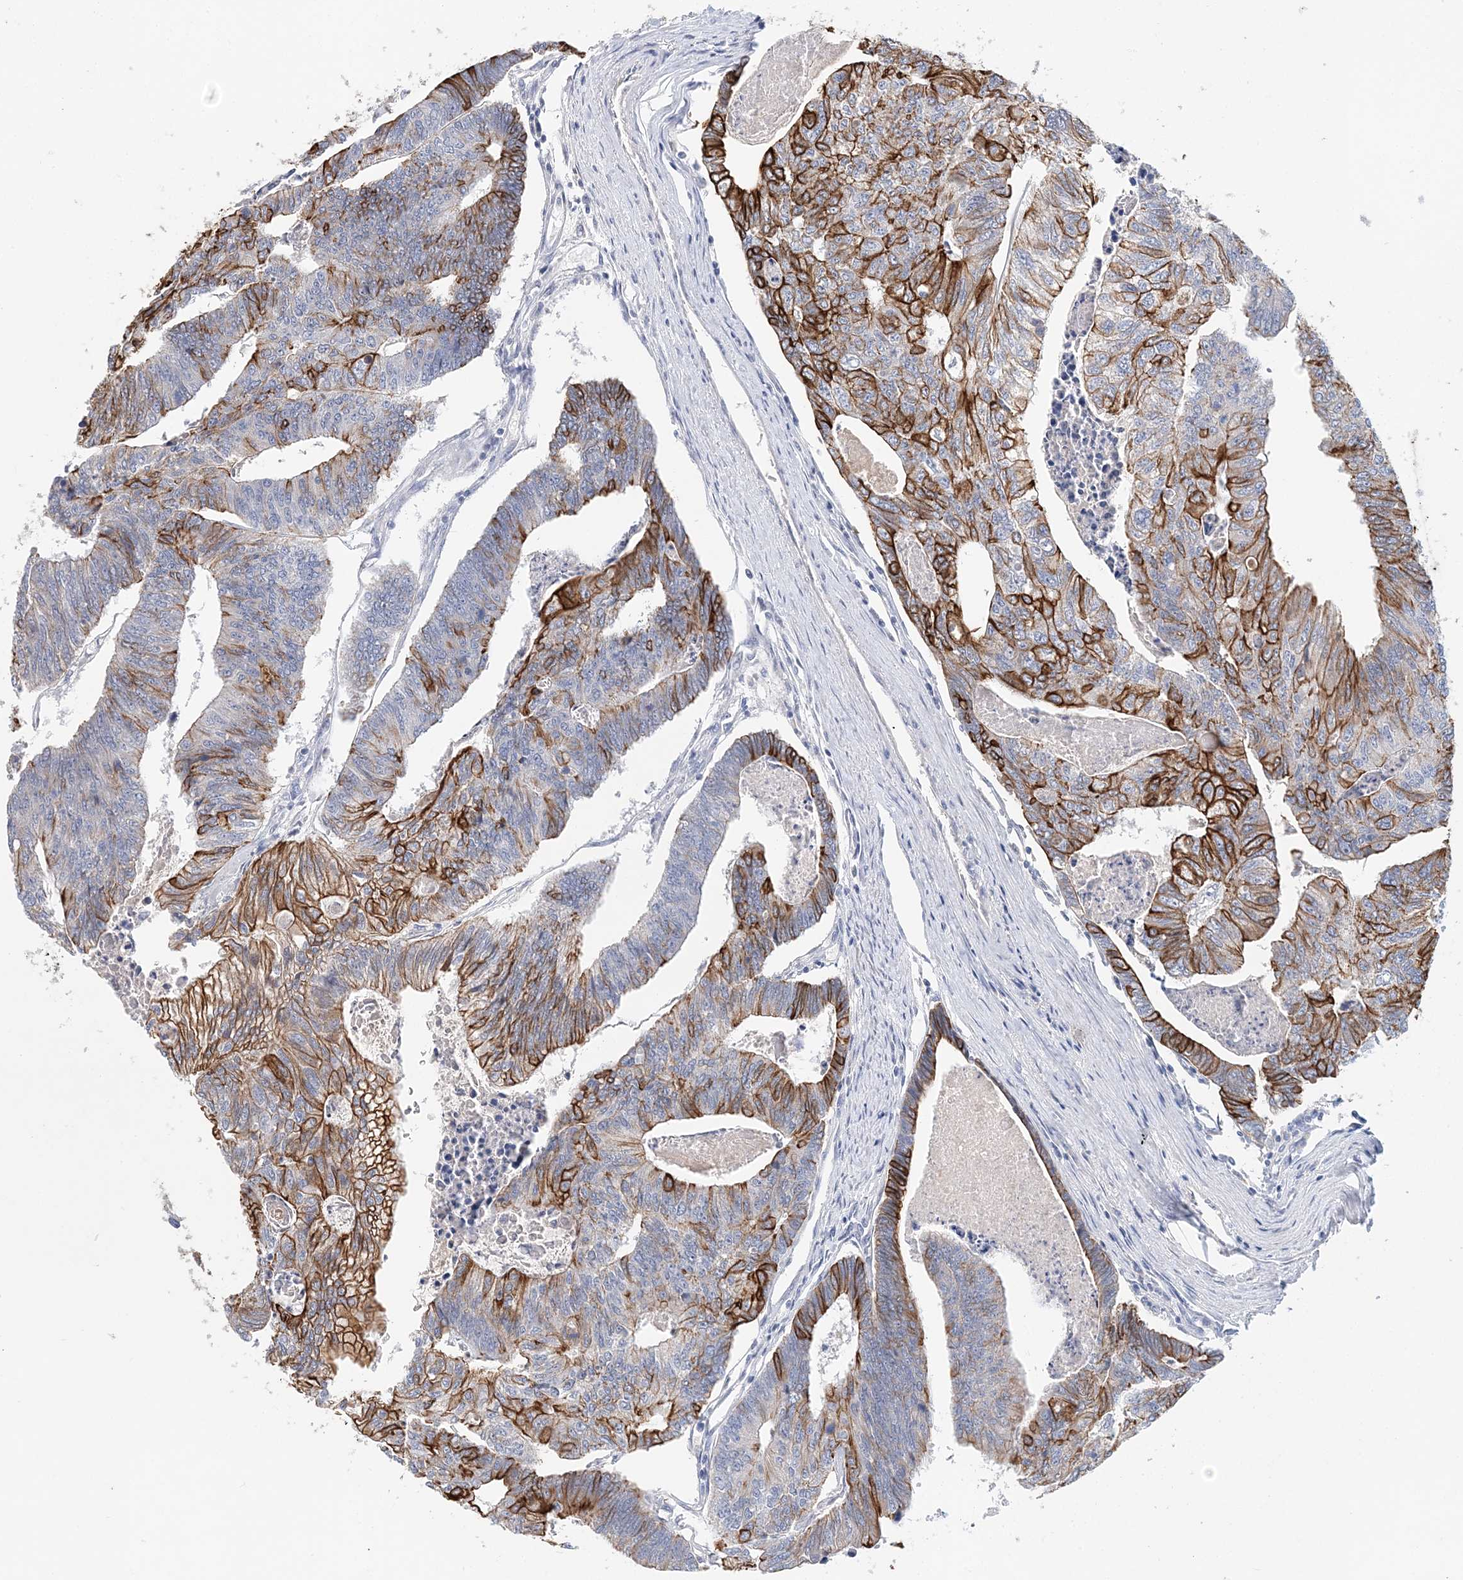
{"staining": {"intensity": "strong", "quantity": "25%-75%", "location": "cytoplasmic/membranous"}, "tissue": "colorectal cancer", "cell_type": "Tumor cells", "image_type": "cancer", "snomed": [{"axis": "morphology", "description": "Adenocarcinoma, NOS"}, {"axis": "topography", "description": "Colon"}], "caption": "Colorectal cancer (adenocarcinoma) tissue demonstrates strong cytoplasmic/membranous staining in about 25%-75% of tumor cells, visualized by immunohistochemistry.", "gene": "LRRIQ4", "patient": {"sex": "female", "age": 67}}